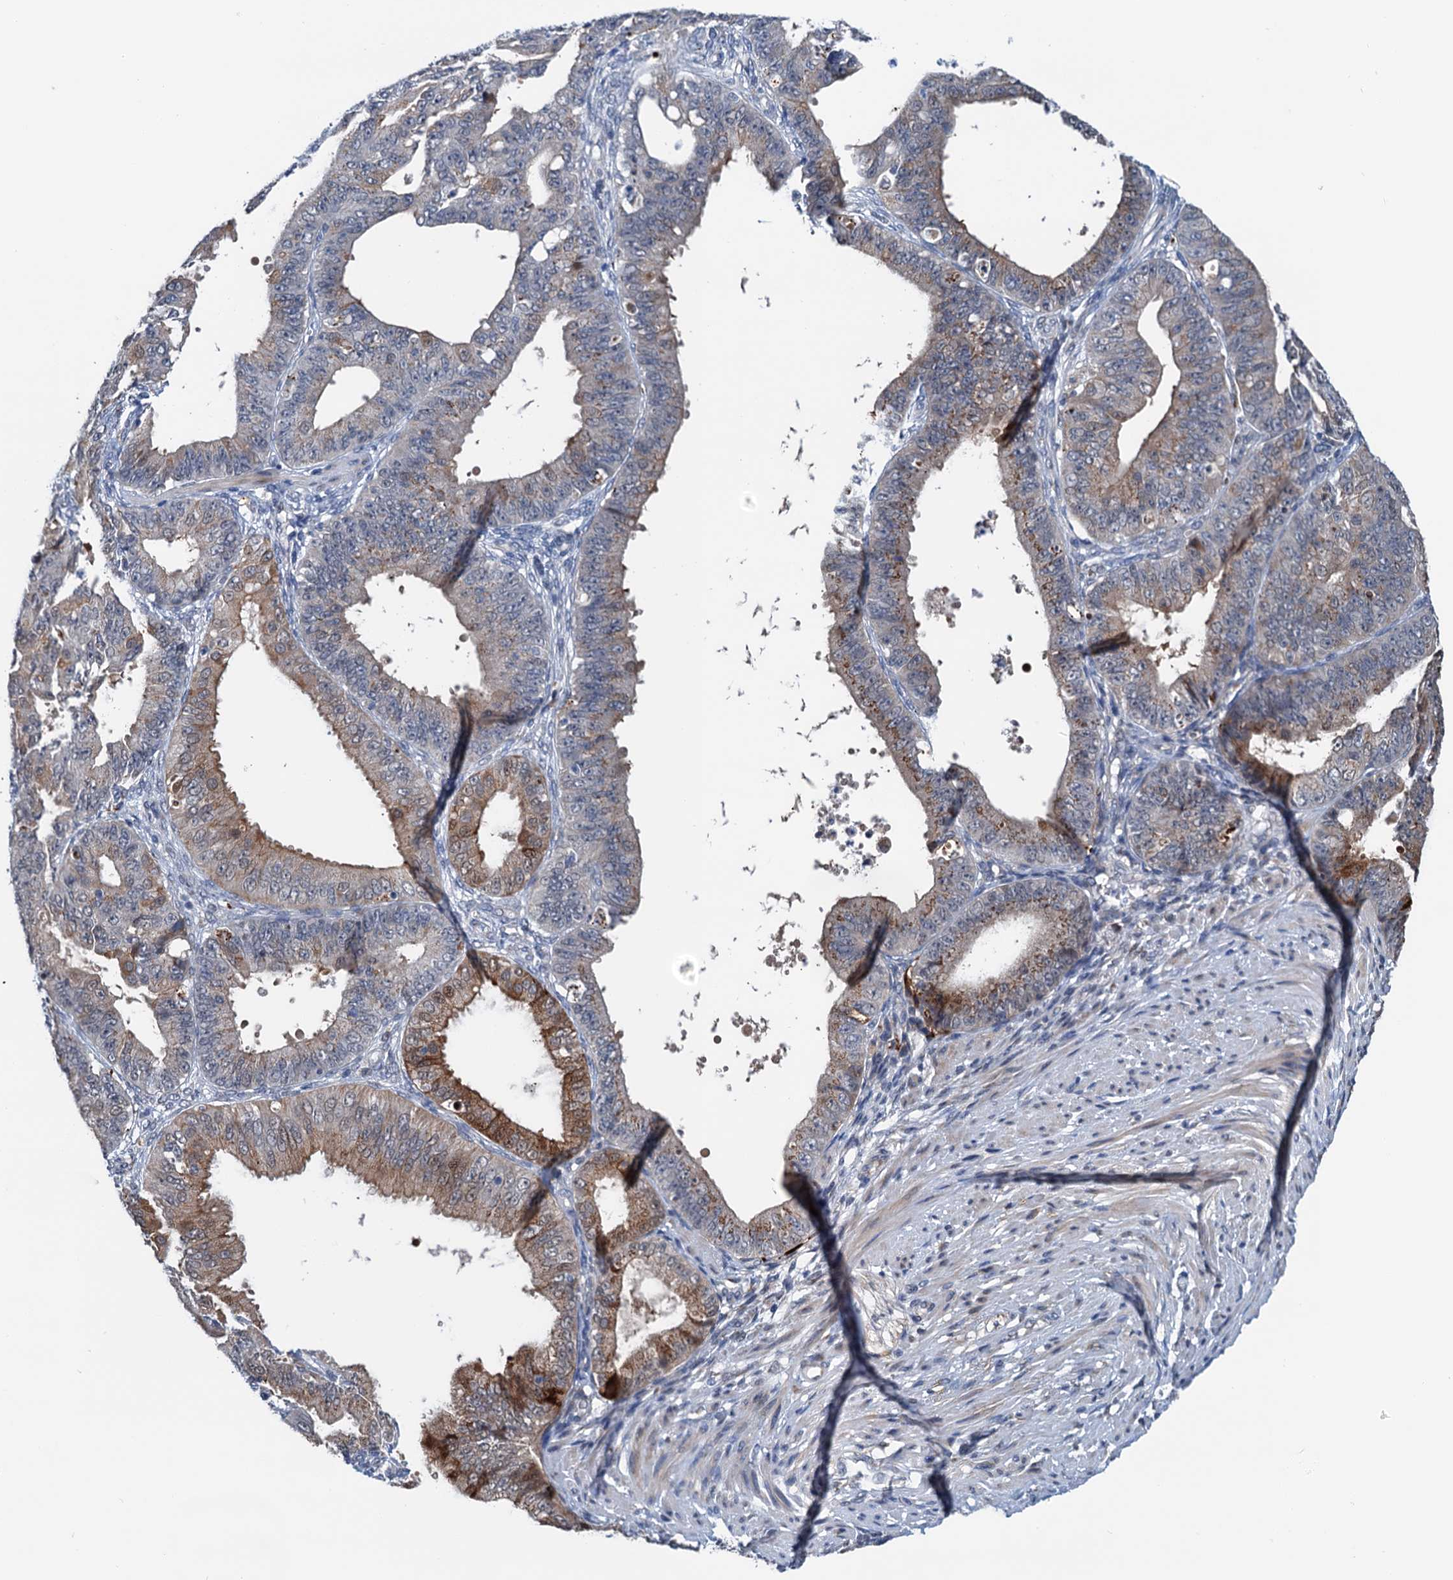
{"staining": {"intensity": "moderate", "quantity": "<25%", "location": "cytoplasmic/membranous"}, "tissue": "ovarian cancer", "cell_type": "Tumor cells", "image_type": "cancer", "snomed": [{"axis": "morphology", "description": "Carcinoma, endometroid"}, {"axis": "topography", "description": "Appendix"}, {"axis": "topography", "description": "Ovary"}], "caption": "Immunohistochemical staining of human ovarian cancer (endometroid carcinoma) displays low levels of moderate cytoplasmic/membranous protein expression in about <25% of tumor cells.", "gene": "SHLD1", "patient": {"sex": "female", "age": 42}}